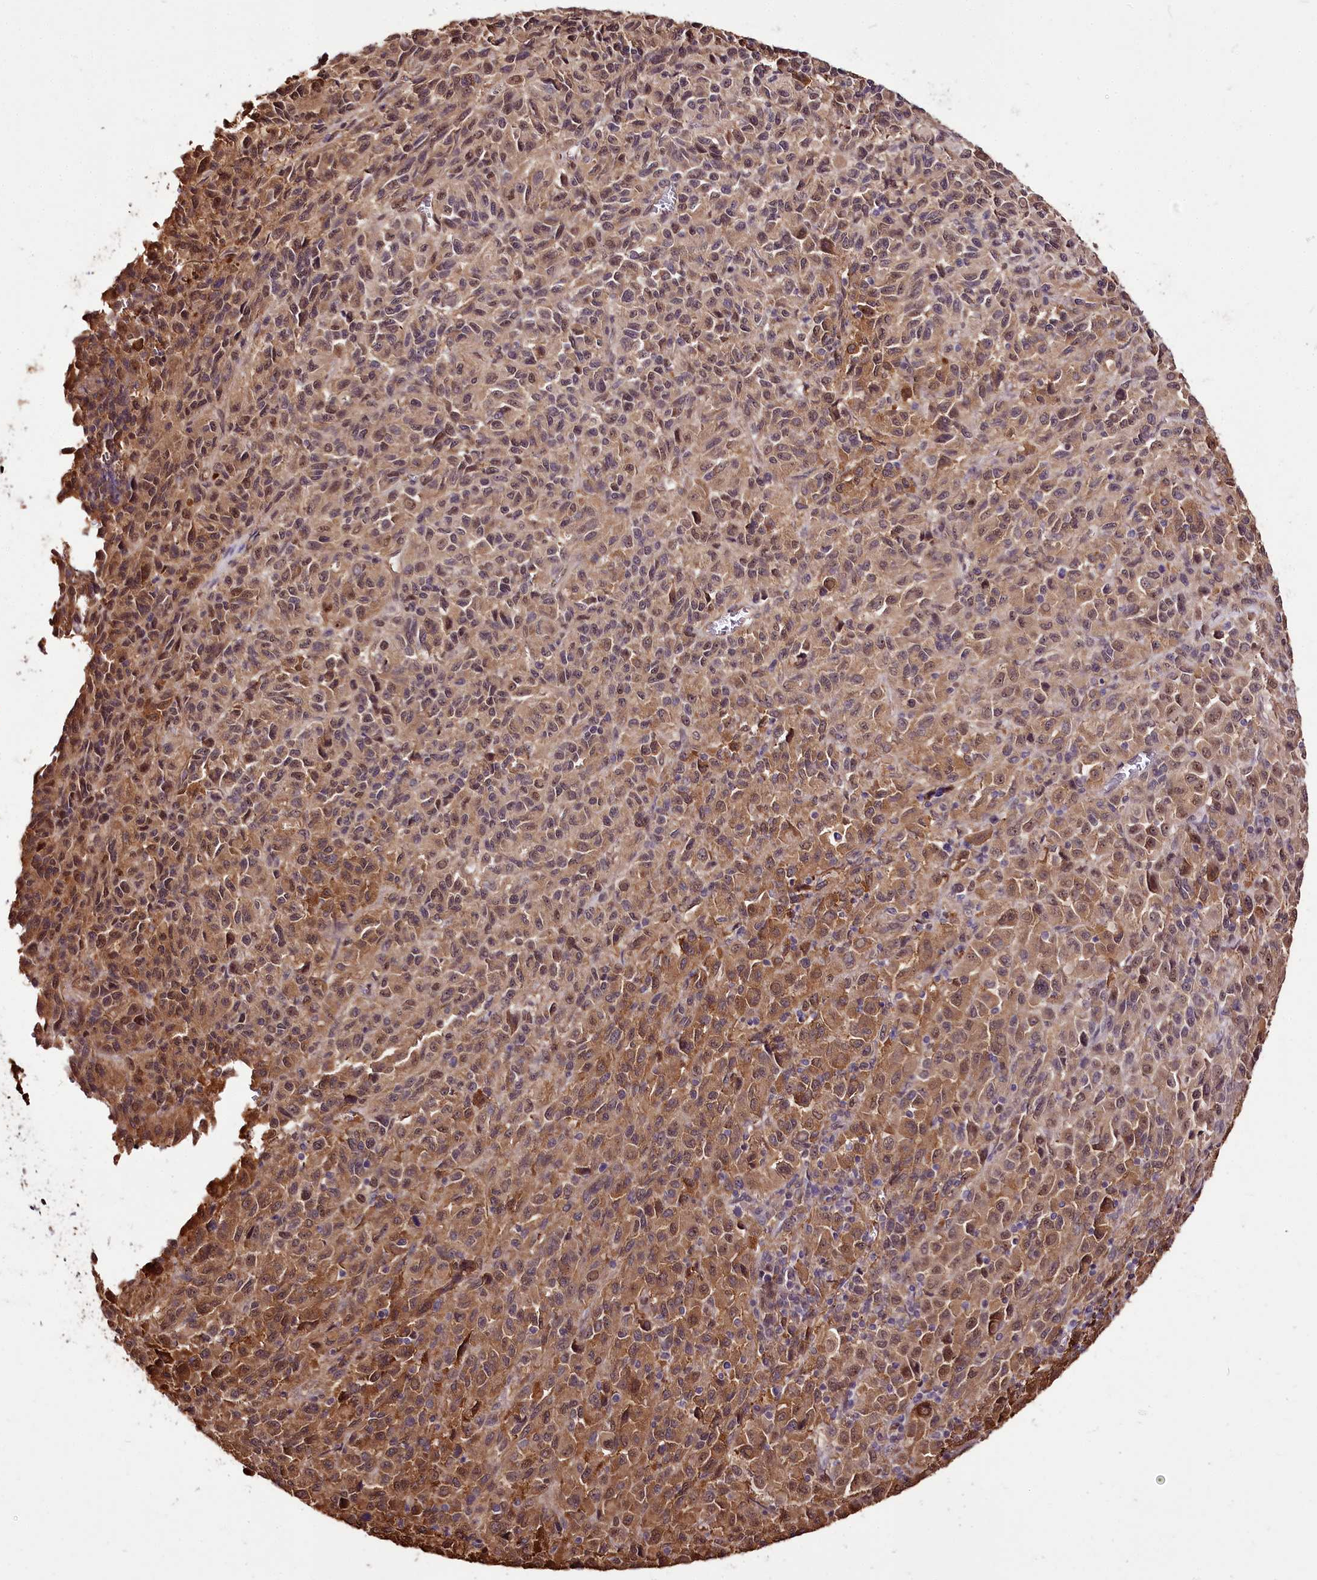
{"staining": {"intensity": "moderate", "quantity": "25%-75%", "location": "cytoplasmic/membranous,nuclear"}, "tissue": "melanoma", "cell_type": "Tumor cells", "image_type": "cancer", "snomed": [{"axis": "morphology", "description": "Malignant melanoma, Metastatic site"}, {"axis": "topography", "description": "Lung"}], "caption": "This micrograph displays malignant melanoma (metastatic site) stained with immunohistochemistry to label a protein in brown. The cytoplasmic/membranous and nuclear of tumor cells show moderate positivity for the protein. Nuclei are counter-stained blue.", "gene": "GNL3L", "patient": {"sex": "male", "age": 64}}